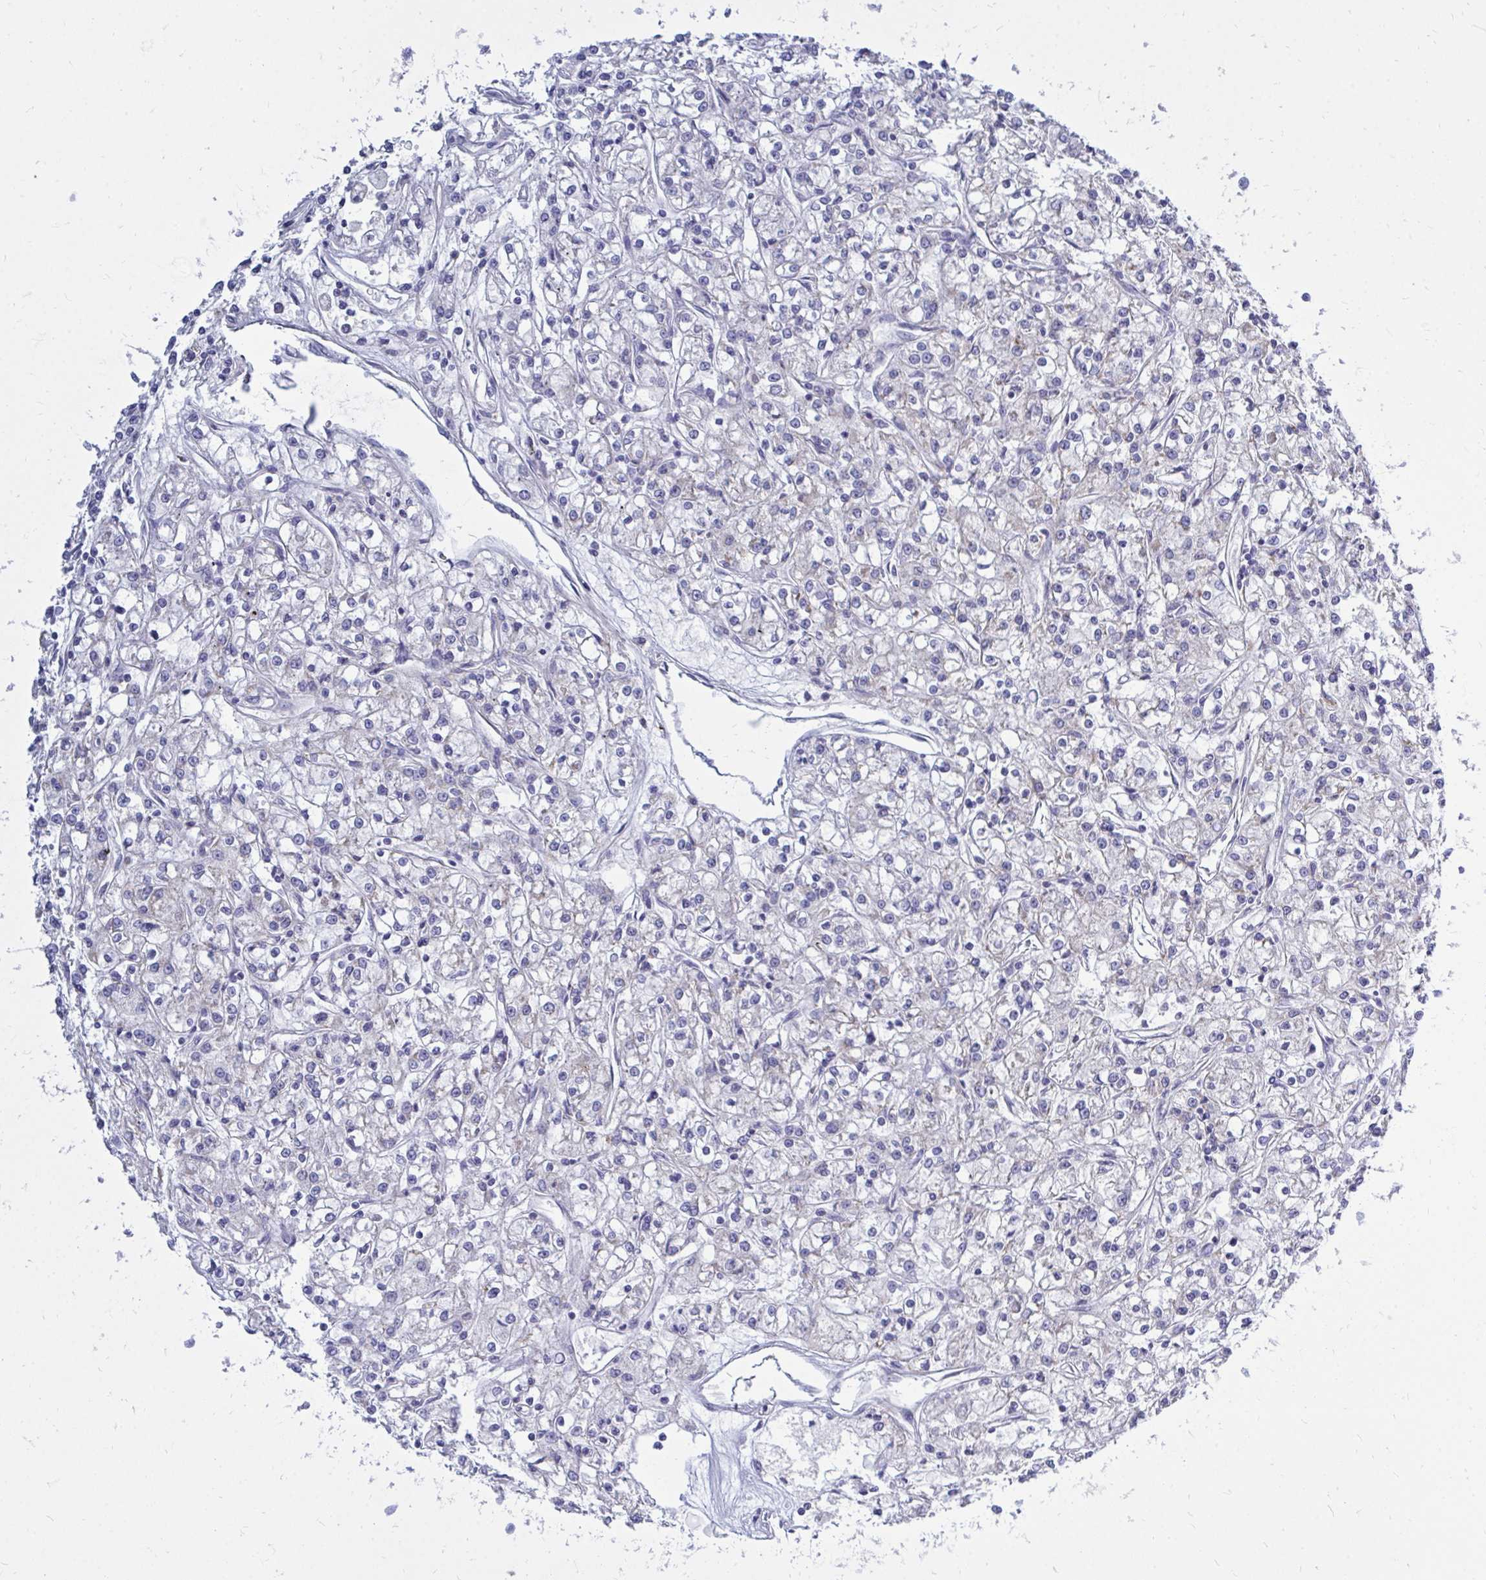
{"staining": {"intensity": "negative", "quantity": "none", "location": "none"}, "tissue": "renal cancer", "cell_type": "Tumor cells", "image_type": "cancer", "snomed": [{"axis": "morphology", "description": "Adenocarcinoma, NOS"}, {"axis": "topography", "description": "Kidney"}], "caption": "Photomicrograph shows no protein staining in tumor cells of renal cancer tissue. Brightfield microscopy of IHC stained with DAB (brown) and hematoxylin (blue), captured at high magnification.", "gene": "OR10R2", "patient": {"sex": "female", "age": 59}}